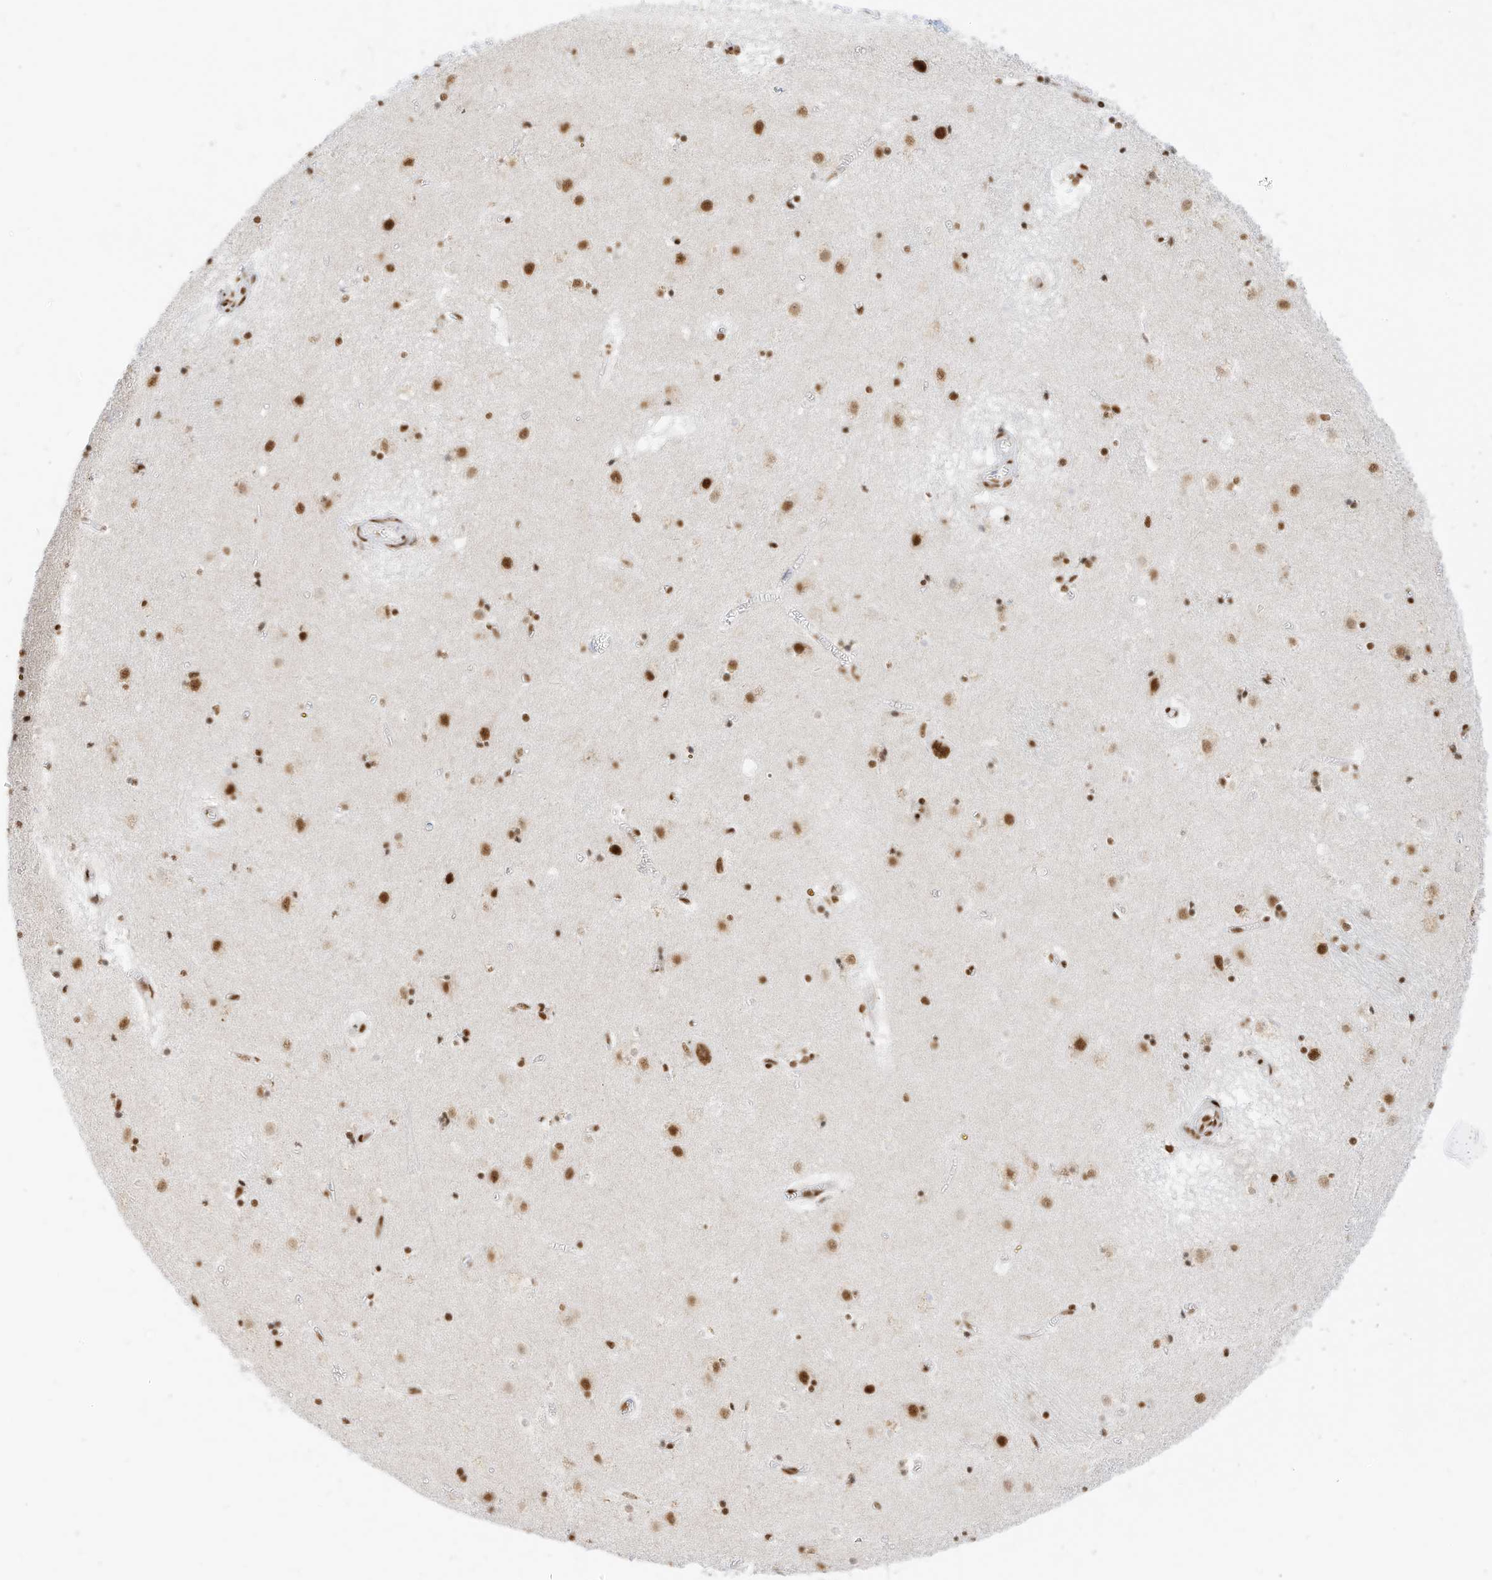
{"staining": {"intensity": "moderate", "quantity": ">75%", "location": "nuclear"}, "tissue": "caudate", "cell_type": "Glial cells", "image_type": "normal", "snomed": [{"axis": "morphology", "description": "Normal tissue, NOS"}, {"axis": "topography", "description": "Lateral ventricle wall"}], "caption": "The immunohistochemical stain highlights moderate nuclear expression in glial cells of unremarkable caudate. (DAB (3,3'-diaminobenzidine) = brown stain, brightfield microscopy at high magnification).", "gene": "SMARCA2", "patient": {"sex": "male", "age": 70}}